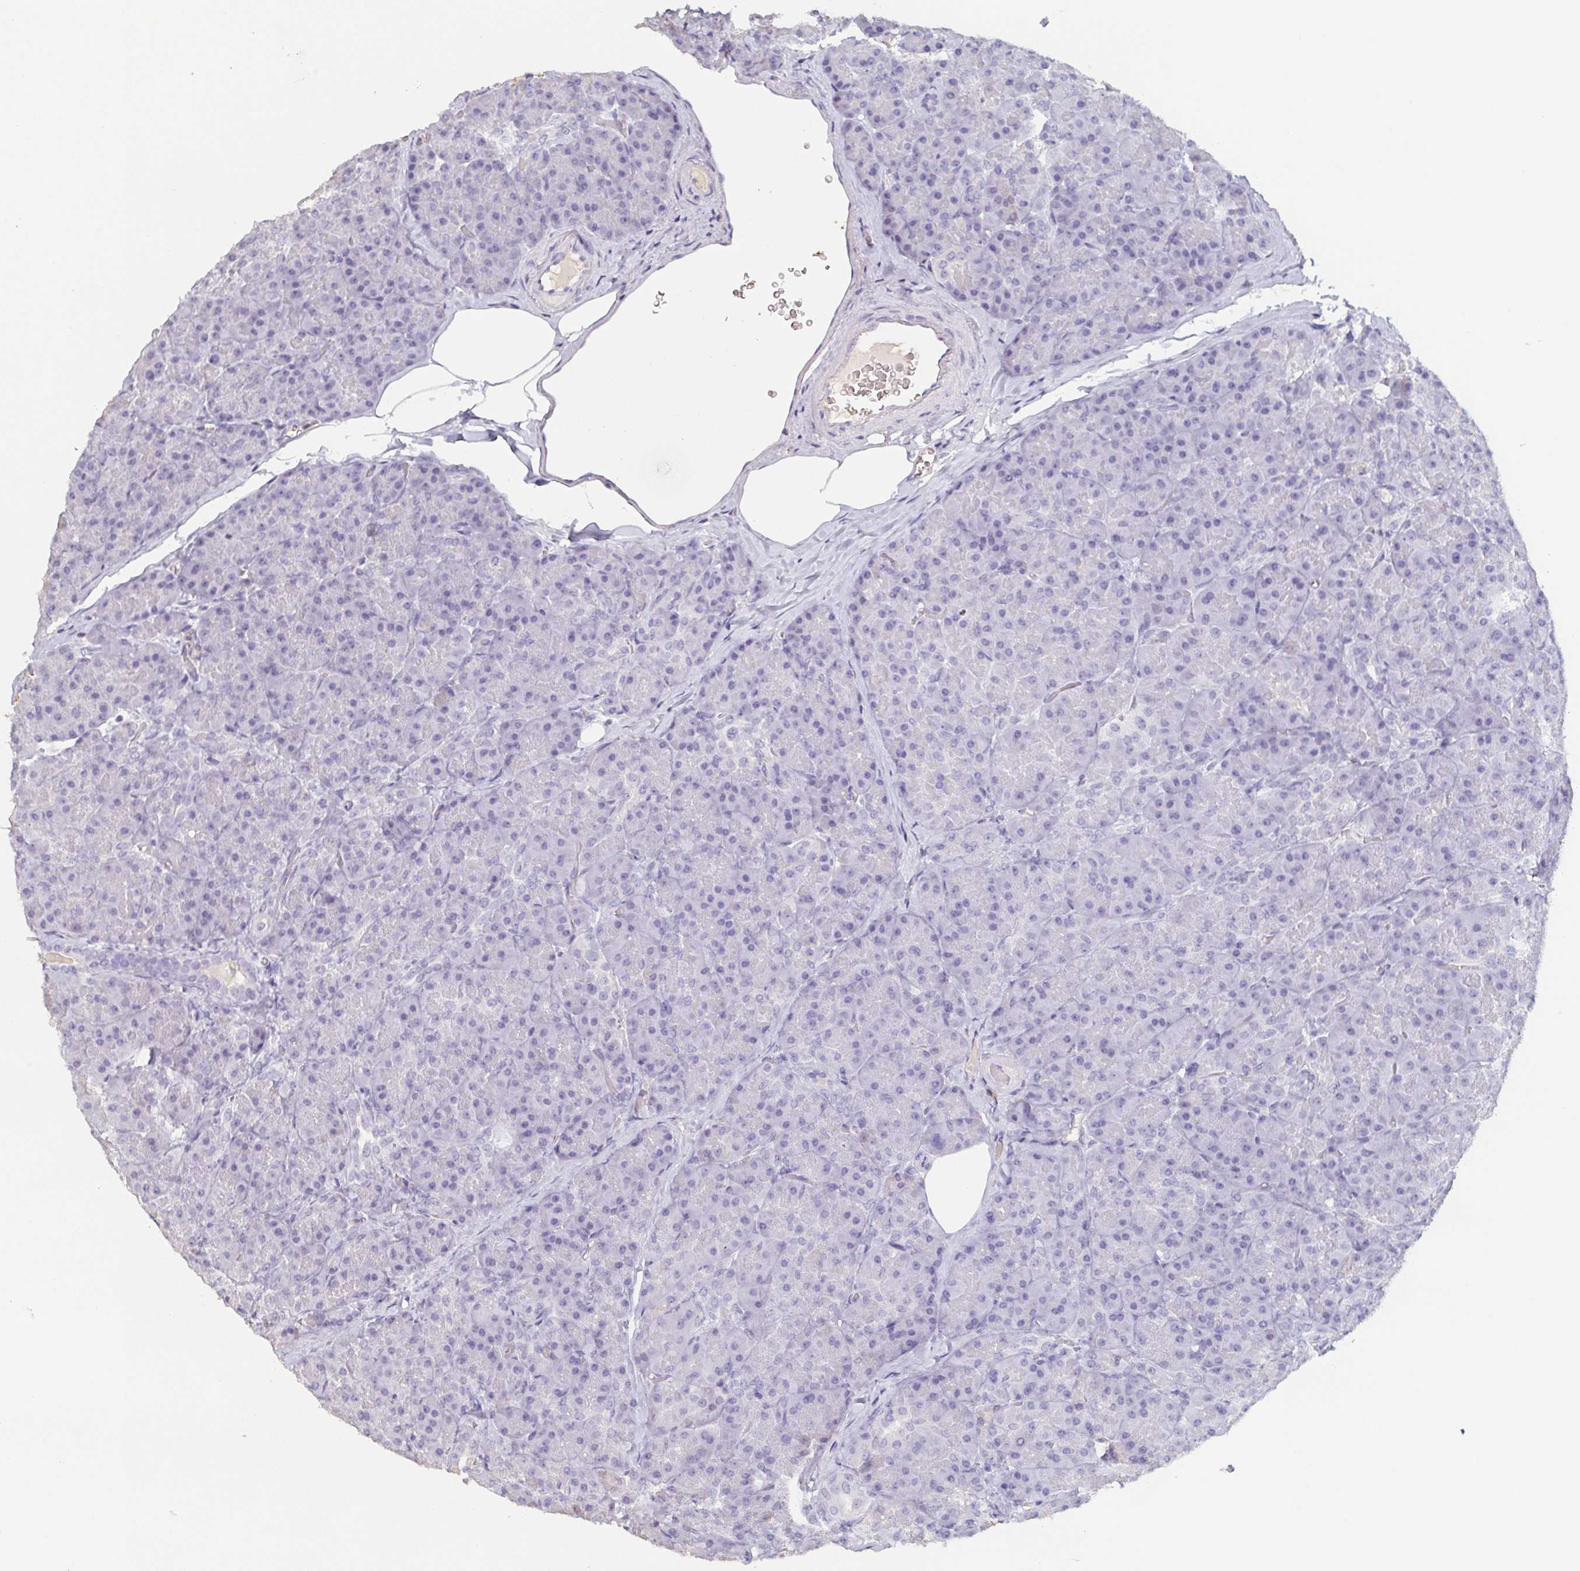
{"staining": {"intensity": "negative", "quantity": "none", "location": "none"}, "tissue": "pancreas", "cell_type": "Exocrine glandular cells", "image_type": "normal", "snomed": [{"axis": "morphology", "description": "Normal tissue, NOS"}, {"axis": "topography", "description": "Pancreas"}], "caption": "High magnification brightfield microscopy of normal pancreas stained with DAB (brown) and counterstained with hematoxylin (blue): exocrine glandular cells show no significant expression. Brightfield microscopy of immunohistochemistry (IHC) stained with DAB (brown) and hematoxylin (blue), captured at high magnification.", "gene": "BPIFA2", "patient": {"sex": "male", "age": 57}}